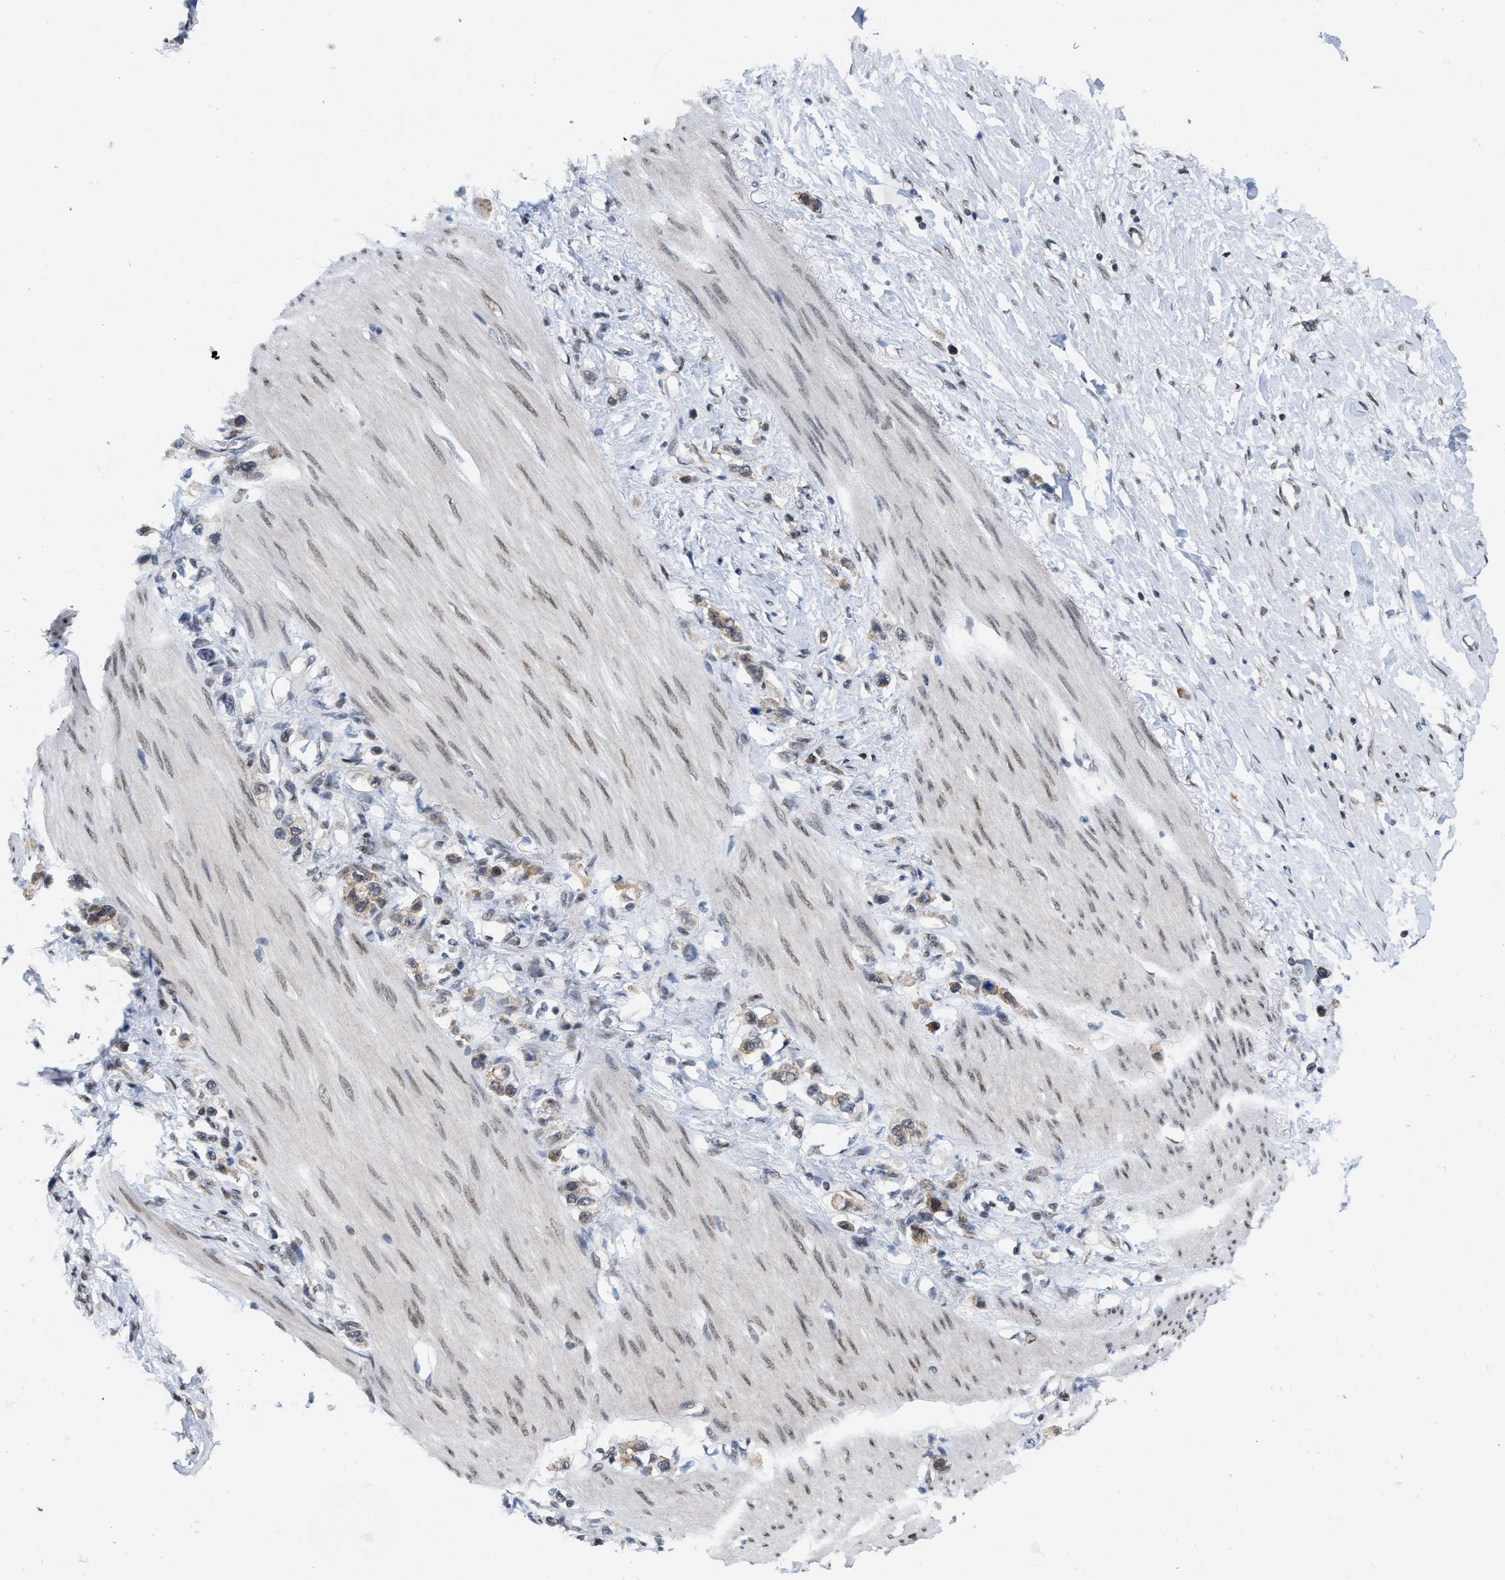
{"staining": {"intensity": "weak", "quantity": "<25%", "location": "cytoplasmic/membranous,nuclear"}, "tissue": "stomach cancer", "cell_type": "Tumor cells", "image_type": "cancer", "snomed": [{"axis": "morphology", "description": "Adenocarcinoma, NOS"}, {"axis": "topography", "description": "Stomach"}], "caption": "Stomach adenocarcinoma stained for a protein using immunohistochemistry (IHC) shows no expression tumor cells.", "gene": "MIER1", "patient": {"sex": "female", "age": 65}}